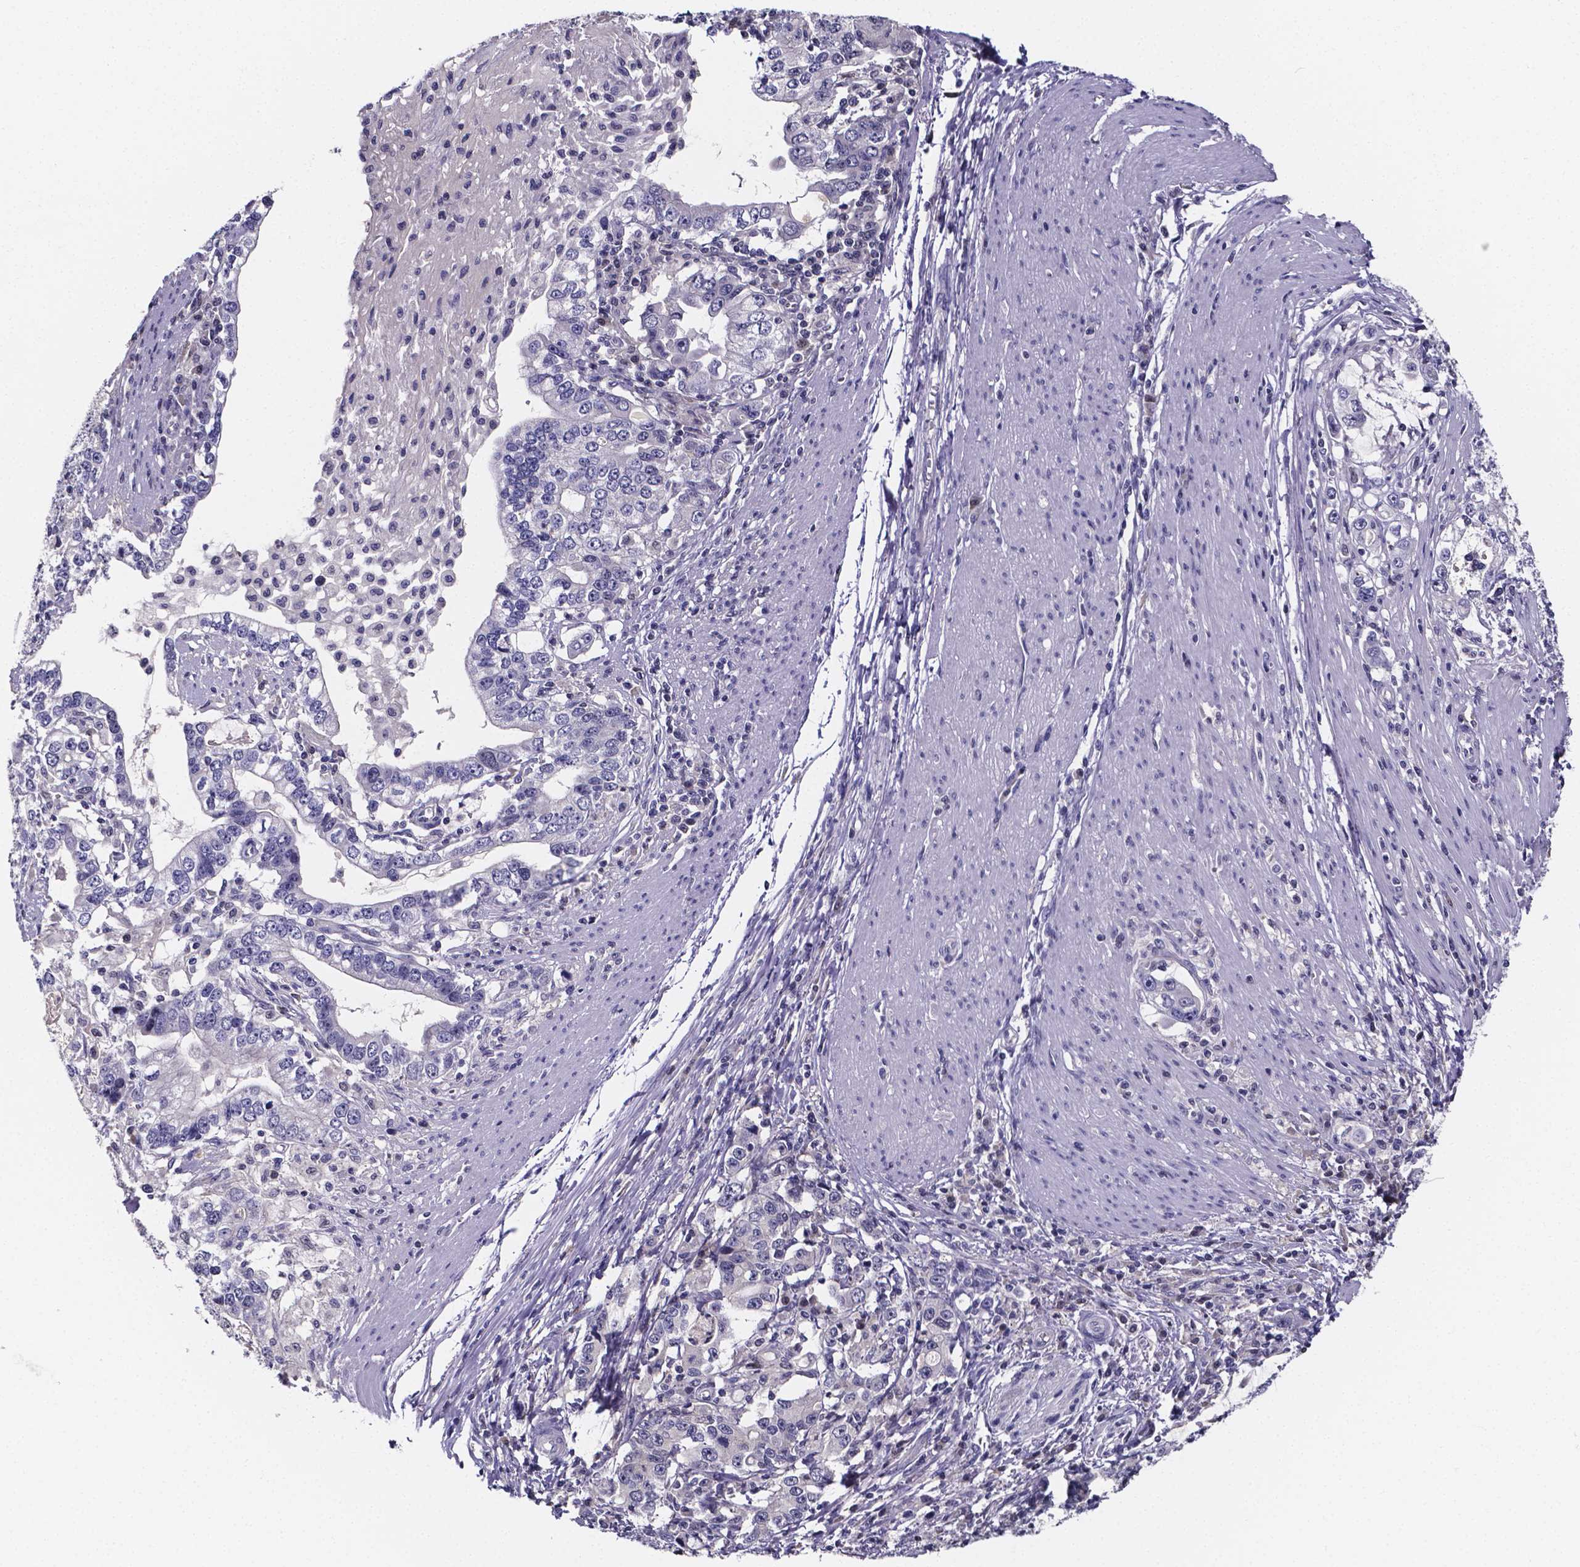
{"staining": {"intensity": "negative", "quantity": "none", "location": "none"}, "tissue": "stomach cancer", "cell_type": "Tumor cells", "image_type": "cancer", "snomed": [{"axis": "morphology", "description": "Adenocarcinoma, NOS"}, {"axis": "topography", "description": "Stomach, lower"}], "caption": "A high-resolution photomicrograph shows immunohistochemistry staining of stomach cancer (adenocarcinoma), which exhibits no significant staining in tumor cells. (Stains: DAB (3,3'-diaminobenzidine) immunohistochemistry with hematoxylin counter stain, Microscopy: brightfield microscopy at high magnification).", "gene": "IZUMO1", "patient": {"sex": "female", "age": 72}}